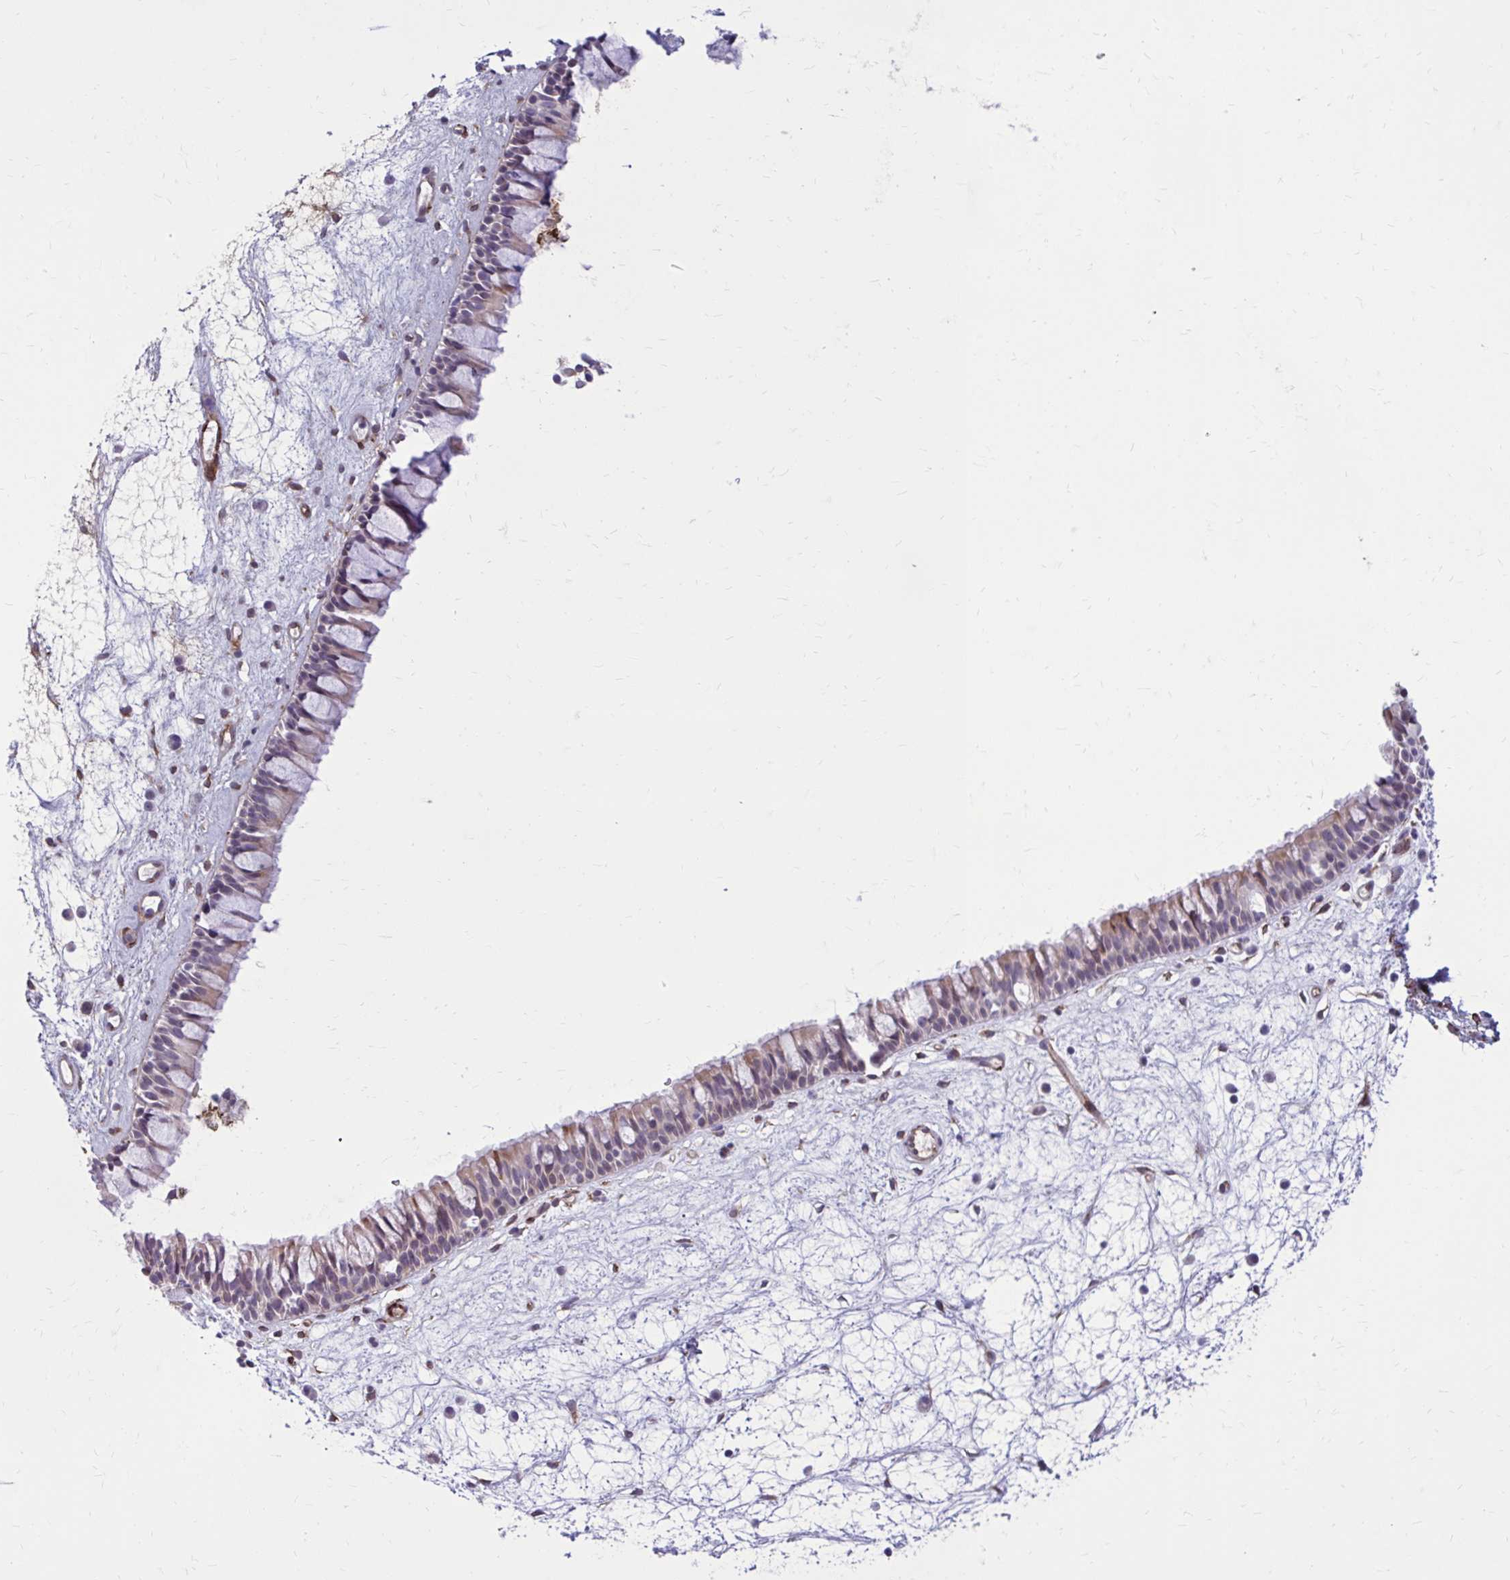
{"staining": {"intensity": "weak", "quantity": "<25%", "location": "cytoplasmic/membranous"}, "tissue": "nasopharynx", "cell_type": "Respiratory epithelial cells", "image_type": "normal", "snomed": [{"axis": "morphology", "description": "Normal tissue, NOS"}, {"axis": "topography", "description": "Nasopharynx"}], "caption": "Immunohistochemistry (IHC) histopathology image of benign human nasopharynx stained for a protein (brown), which exhibits no staining in respiratory epithelial cells.", "gene": "BEND5", "patient": {"sex": "male", "age": 69}}